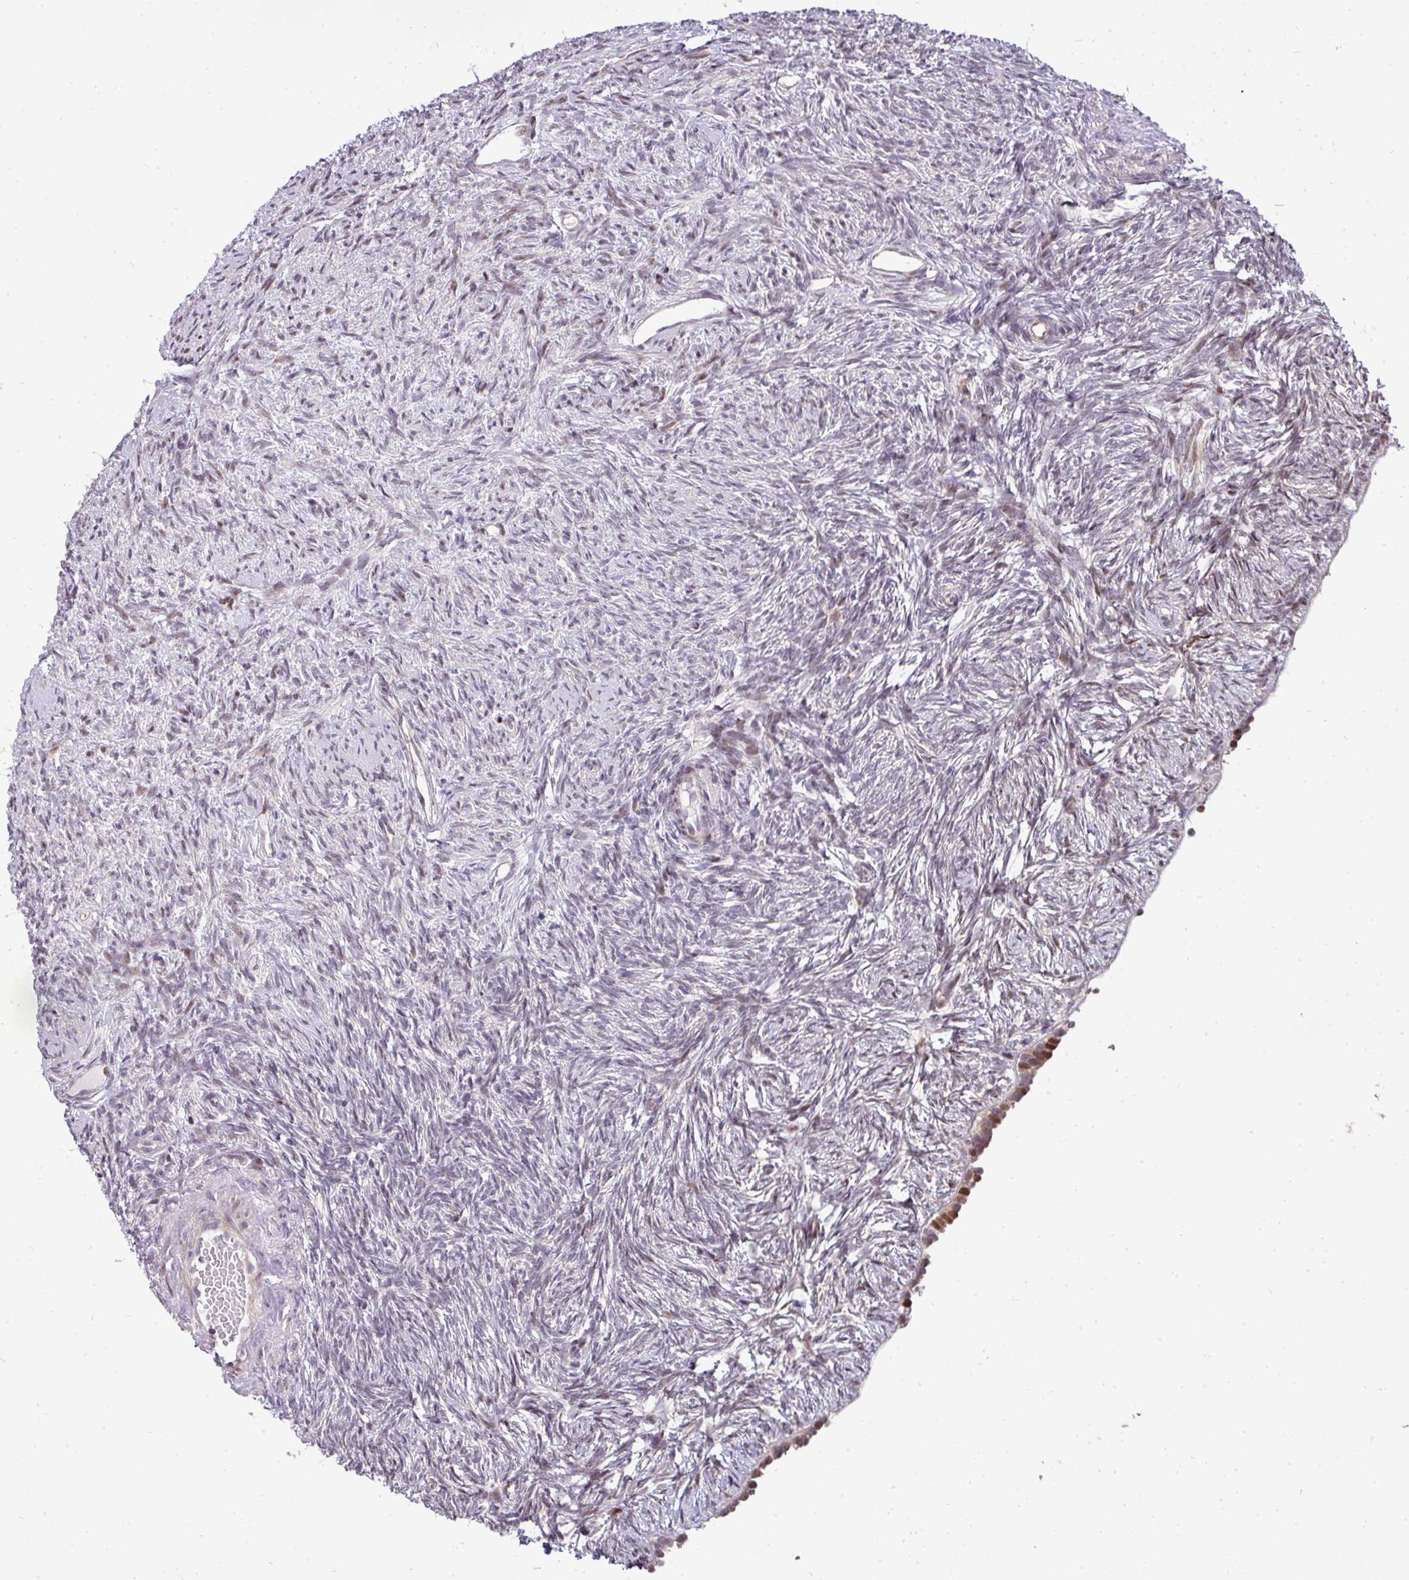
{"staining": {"intensity": "weak", "quantity": "<25%", "location": "nuclear"}, "tissue": "ovary", "cell_type": "Ovarian stroma cells", "image_type": "normal", "snomed": [{"axis": "morphology", "description": "Normal tissue, NOS"}, {"axis": "topography", "description": "Ovary"}], "caption": "Unremarkable ovary was stained to show a protein in brown. There is no significant positivity in ovarian stroma cells.", "gene": "MAZ", "patient": {"sex": "female", "age": 51}}